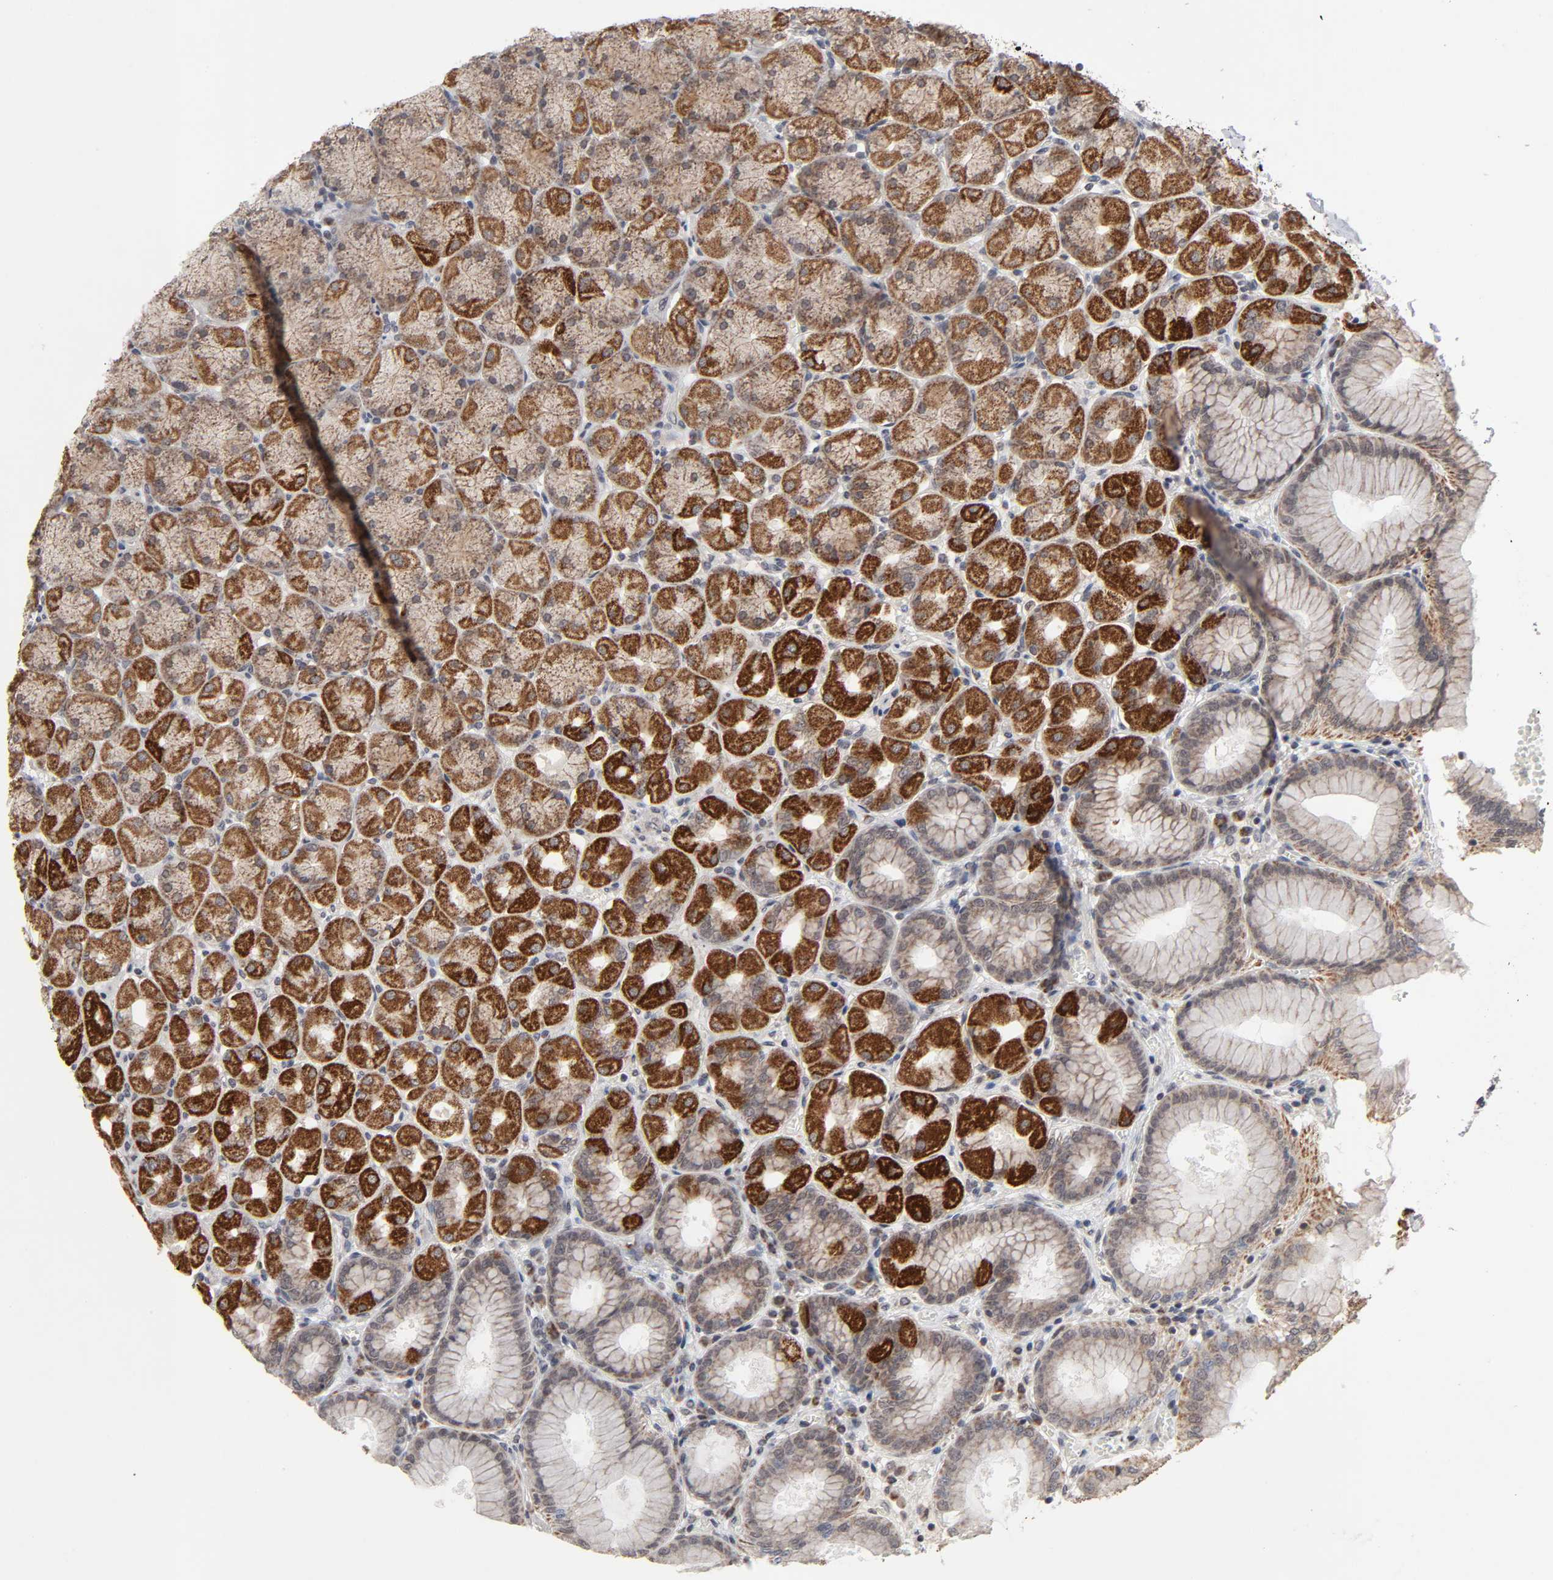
{"staining": {"intensity": "strong", "quantity": ">75%", "location": "cytoplasmic/membranous"}, "tissue": "stomach", "cell_type": "Glandular cells", "image_type": "normal", "snomed": [{"axis": "morphology", "description": "Normal tissue, NOS"}, {"axis": "topography", "description": "Stomach, upper"}], "caption": "DAB immunohistochemical staining of unremarkable stomach reveals strong cytoplasmic/membranous protein expression in approximately >75% of glandular cells. (Brightfield microscopy of DAB IHC at high magnification).", "gene": "AUH", "patient": {"sex": "female", "age": 56}}